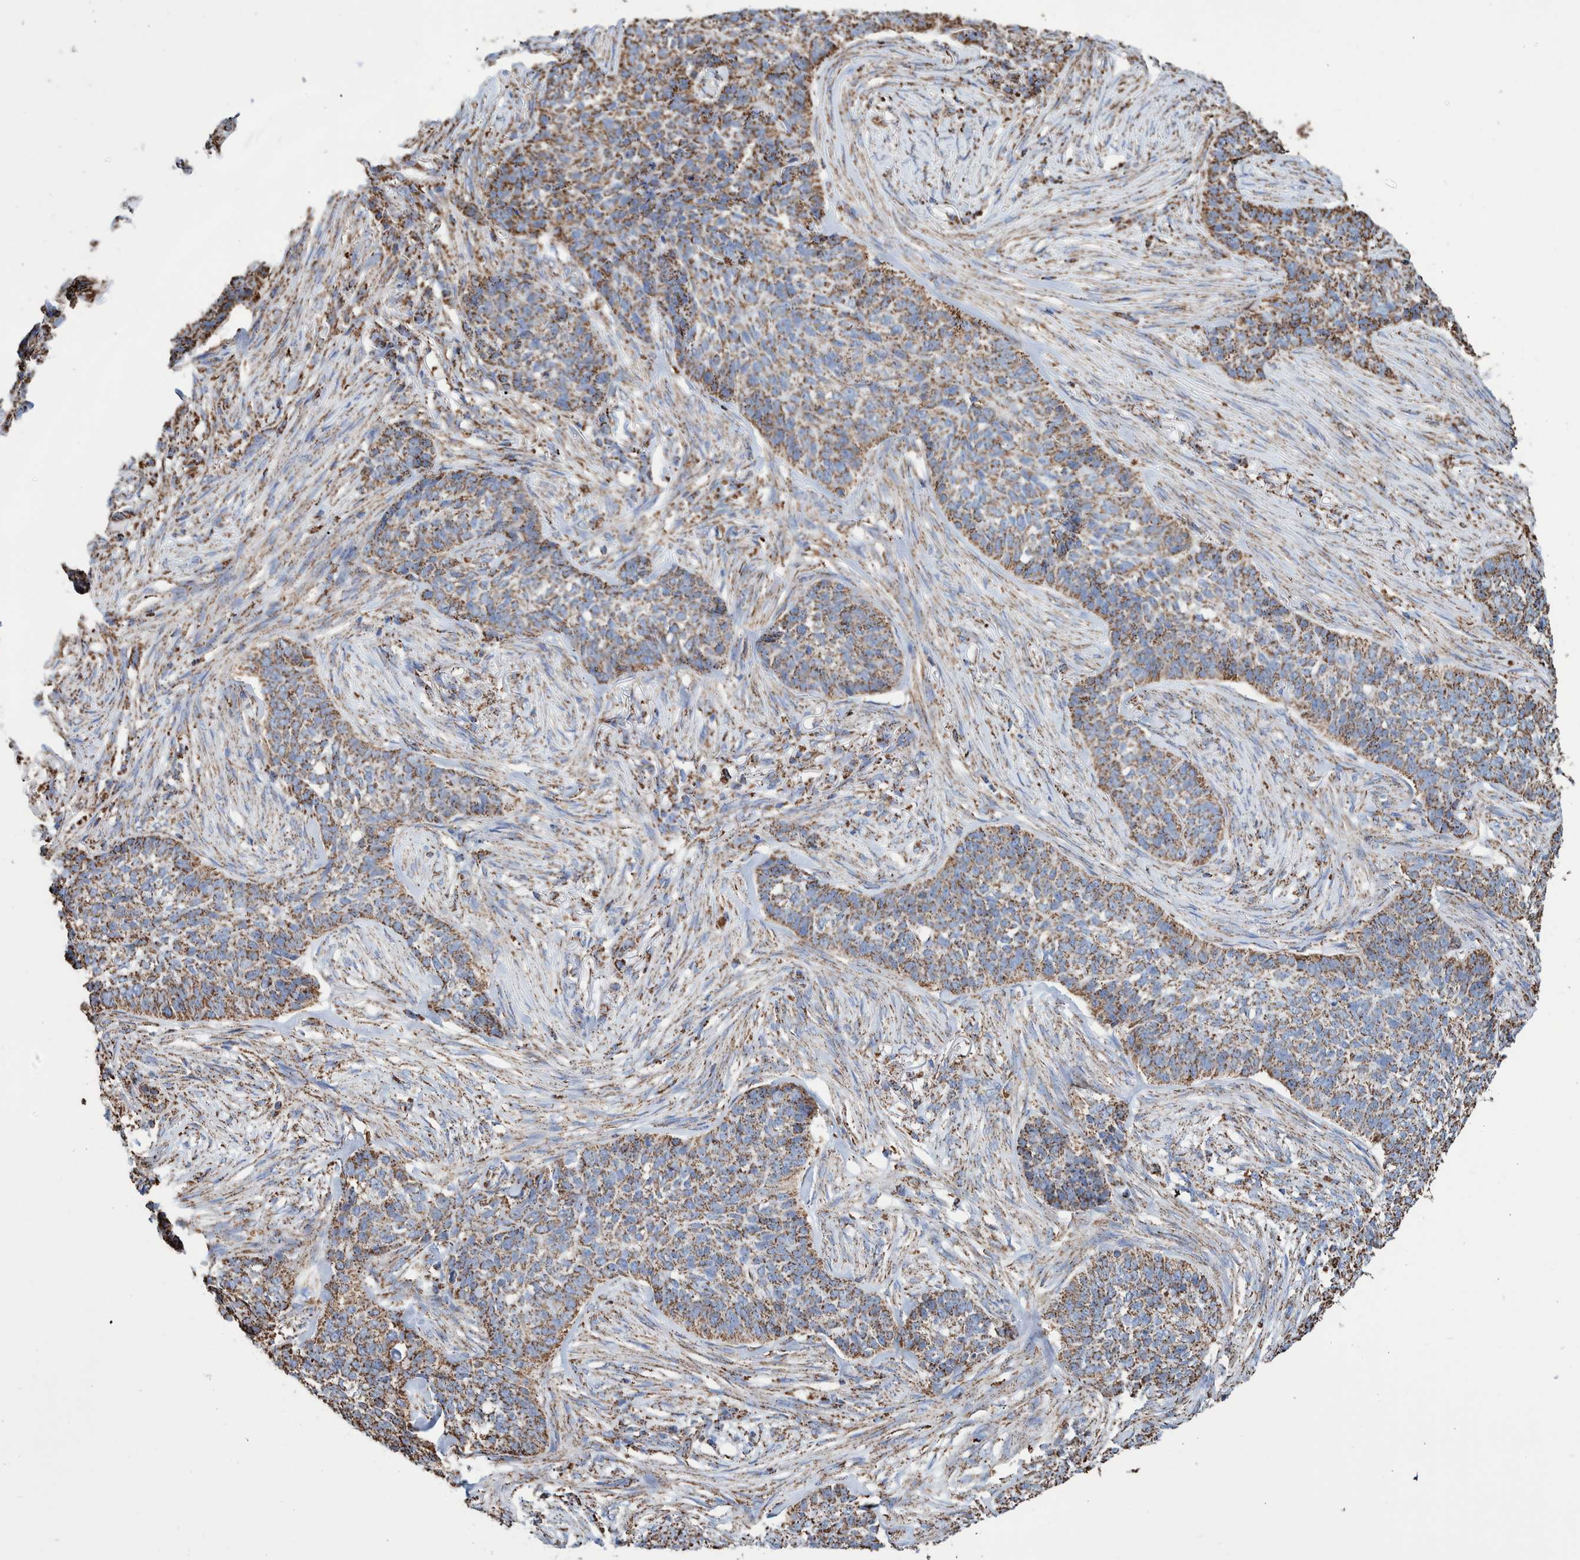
{"staining": {"intensity": "moderate", "quantity": ">75%", "location": "cytoplasmic/membranous"}, "tissue": "skin cancer", "cell_type": "Tumor cells", "image_type": "cancer", "snomed": [{"axis": "morphology", "description": "Basal cell carcinoma"}, {"axis": "topography", "description": "Skin"}], "caption": "IHC image of neoplastic tissue: skin basal cell carcinoma stained using immunohistochemistry (IHC) exhibits medium levels of moderate protein expression localized specifically in the cytoplasmic/membranous of tumor cells, appearing as a cytoplasmic/membranous brown color.", "gene": "VPS26C", "patient": {"sex": "male", "age": 85}}